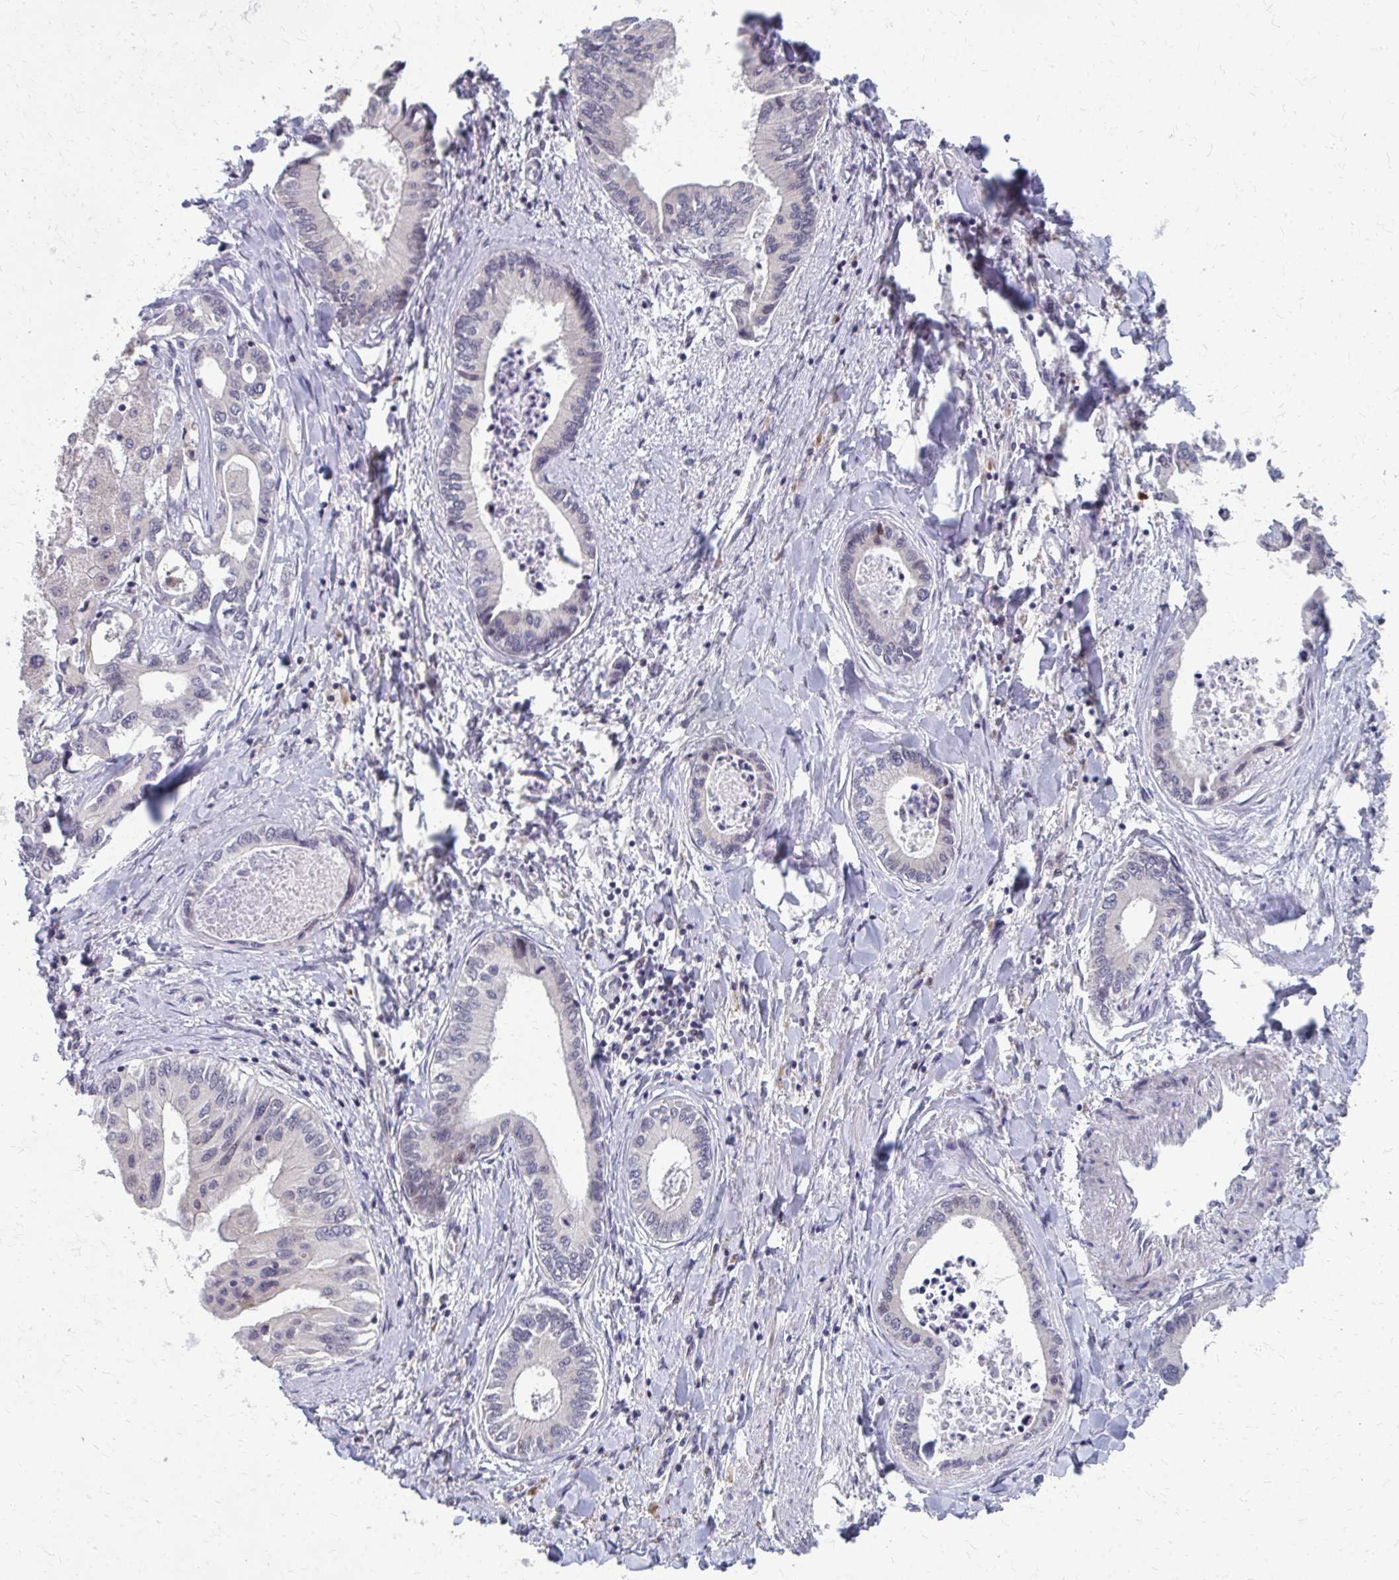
{"staining": {"intensity": "negative", "quantity": "none", "location": "none"}, "tissue": "liver cancer", "cell_type": "Tumor cells", "image_type": "cancer", "snomed": [{"axis": "morphology", "description": "Cholangiocarcinoma"}, {"axis": "topography", "description": "Liver"}], "caption": "A photomicrograph of cholangiocarcinoma (liver) stained for a protein demonstrates no brown staining in tumor cells.", "gene": "NUDT16", "patient": {"sex": "male", "age": 66}}